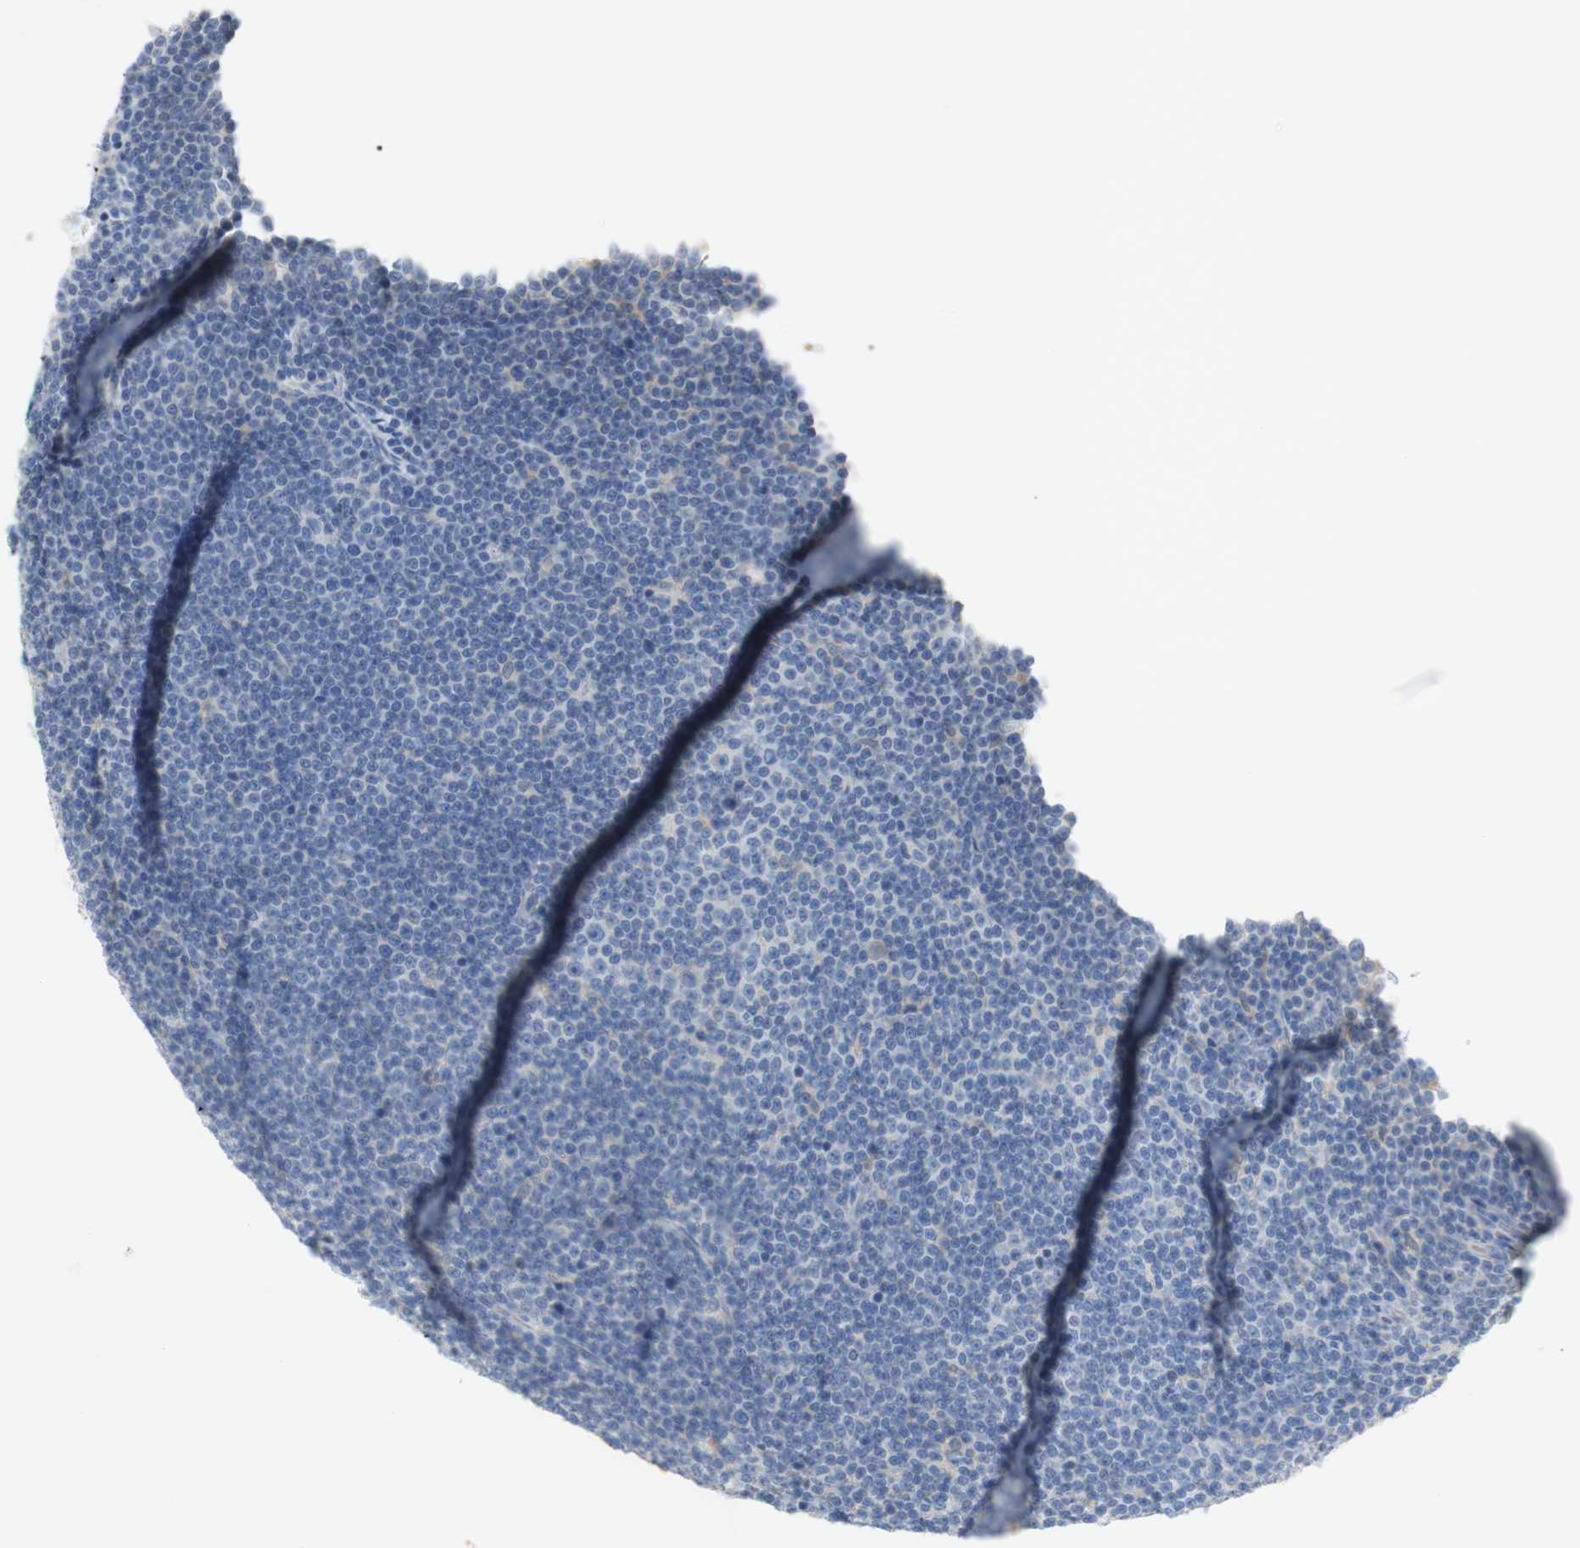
{"staining": {"intensity": "negative", "quantity": "none", "location": "none"}, "tissue": "lymphoma", "cell_type": "Tumor cells", "image_type": "cancer", "snomed": [{"axis": "morphology", "description": "Malignant lymphoma, non-Hodgkin's type, Low grade"}, {"axis": "topography", "description": "Lymph node"}], "caption": "Immunohistochemical staining of malignant lymphoma, non-Hodgkin's type (low-grade) reveals no significant positivity in tumor cells.", "gene": "EPO", "patient": {"sex": "female", "age": 67}}